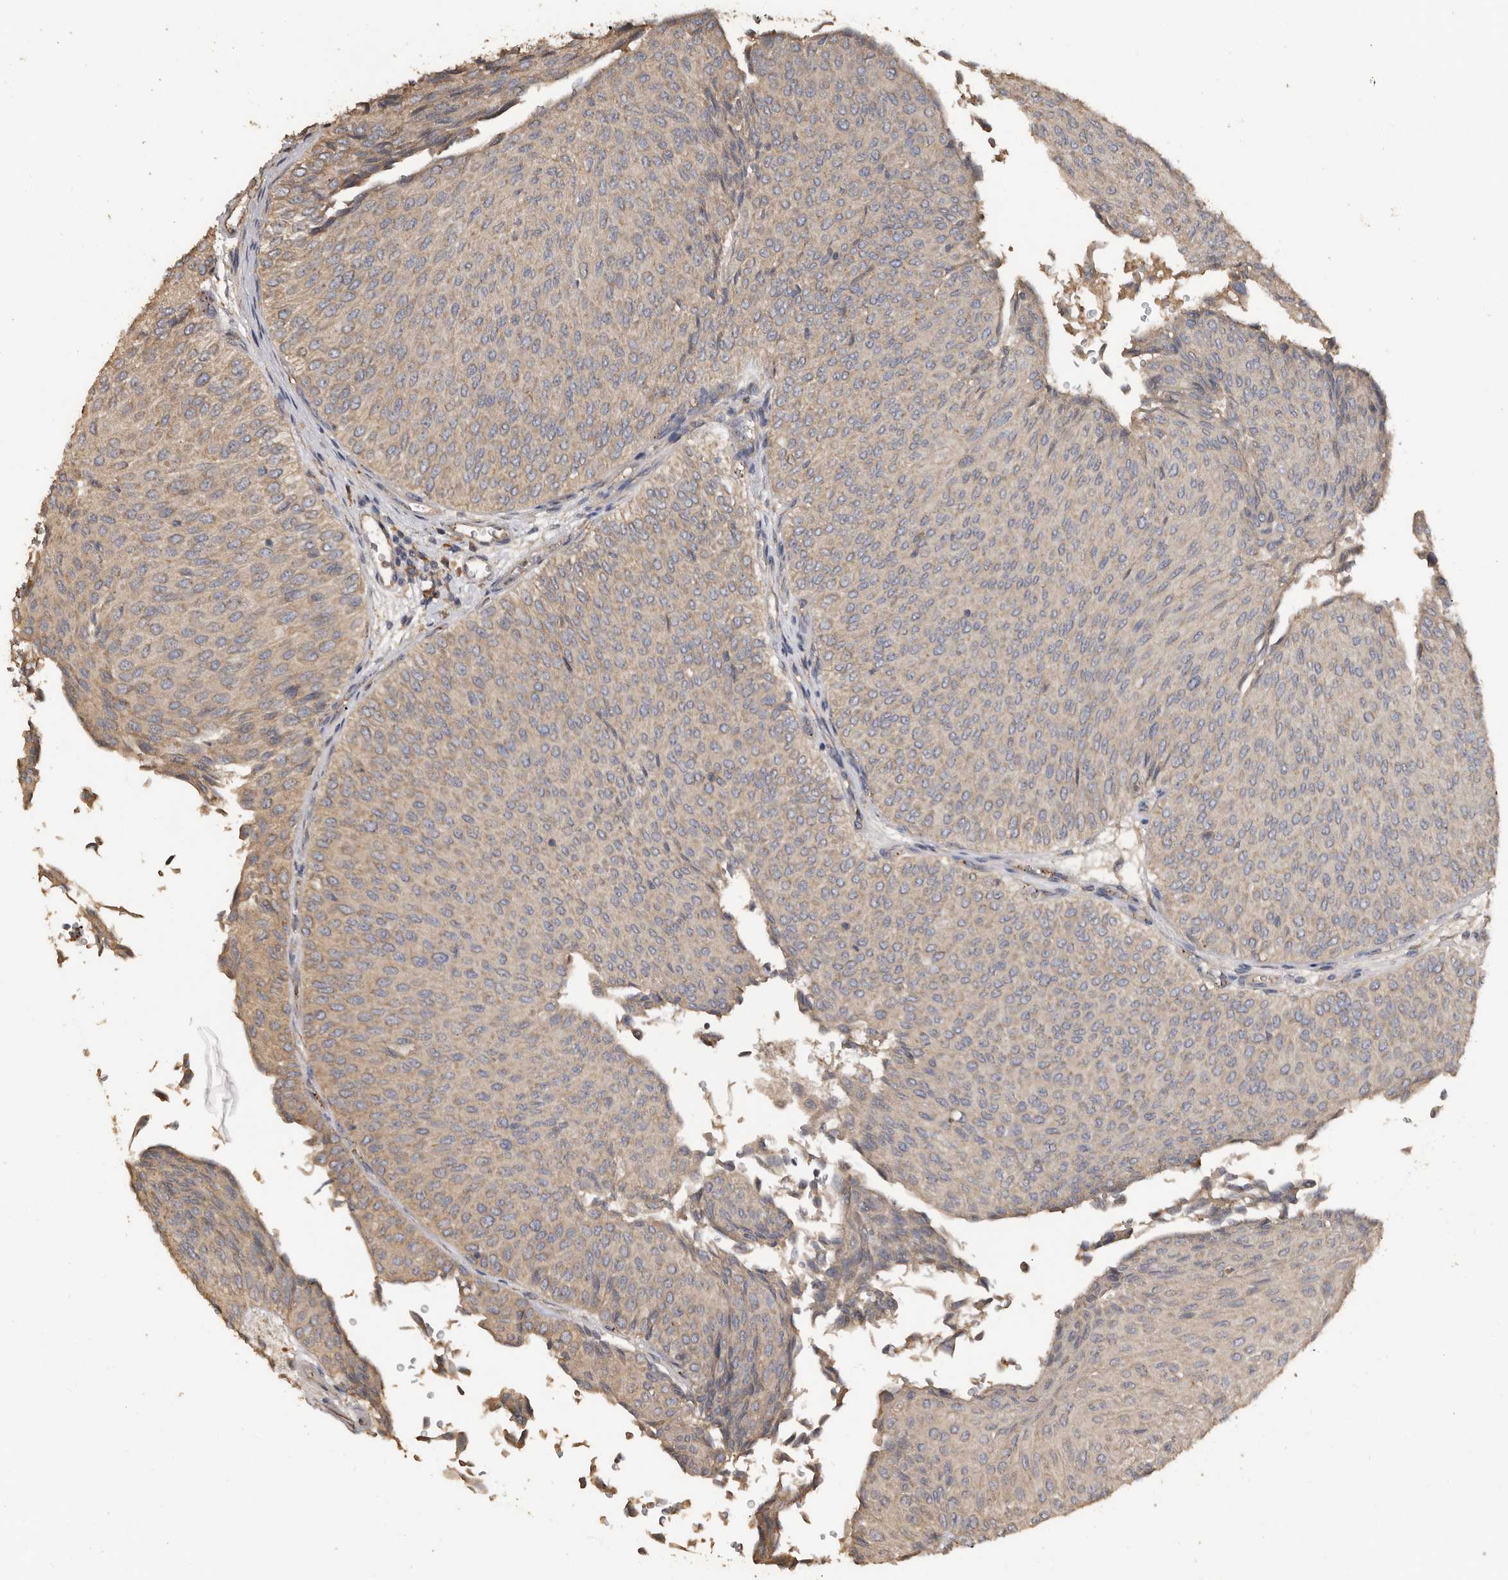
{"staining": {"intensity": "moderate", "quantity": "25%-75%", "location": "cytoplasmic/membranous"}, "tissue": "urothelial cancer", "cell_type": "Tumor cells", "image_type": "cancer", "snomed": [{"axis": "morphology", "description": "Urothelial carcinoma, Low grade"}, {"axis": "topography", "description": "Urinary bladder"}], "caption": "Urothelial carcinoma (low-grade) stained with IHC demonstrates moderate cytoplasmic/membranous expression in approximately 25%-75% of tumor cells. (DAB (3,3'-diaminobenzidine) IHC, brown staining for protein, blue staining for nuclei).", "gene": "FLCN", "patient": {"sex": "male", "age": 78}}